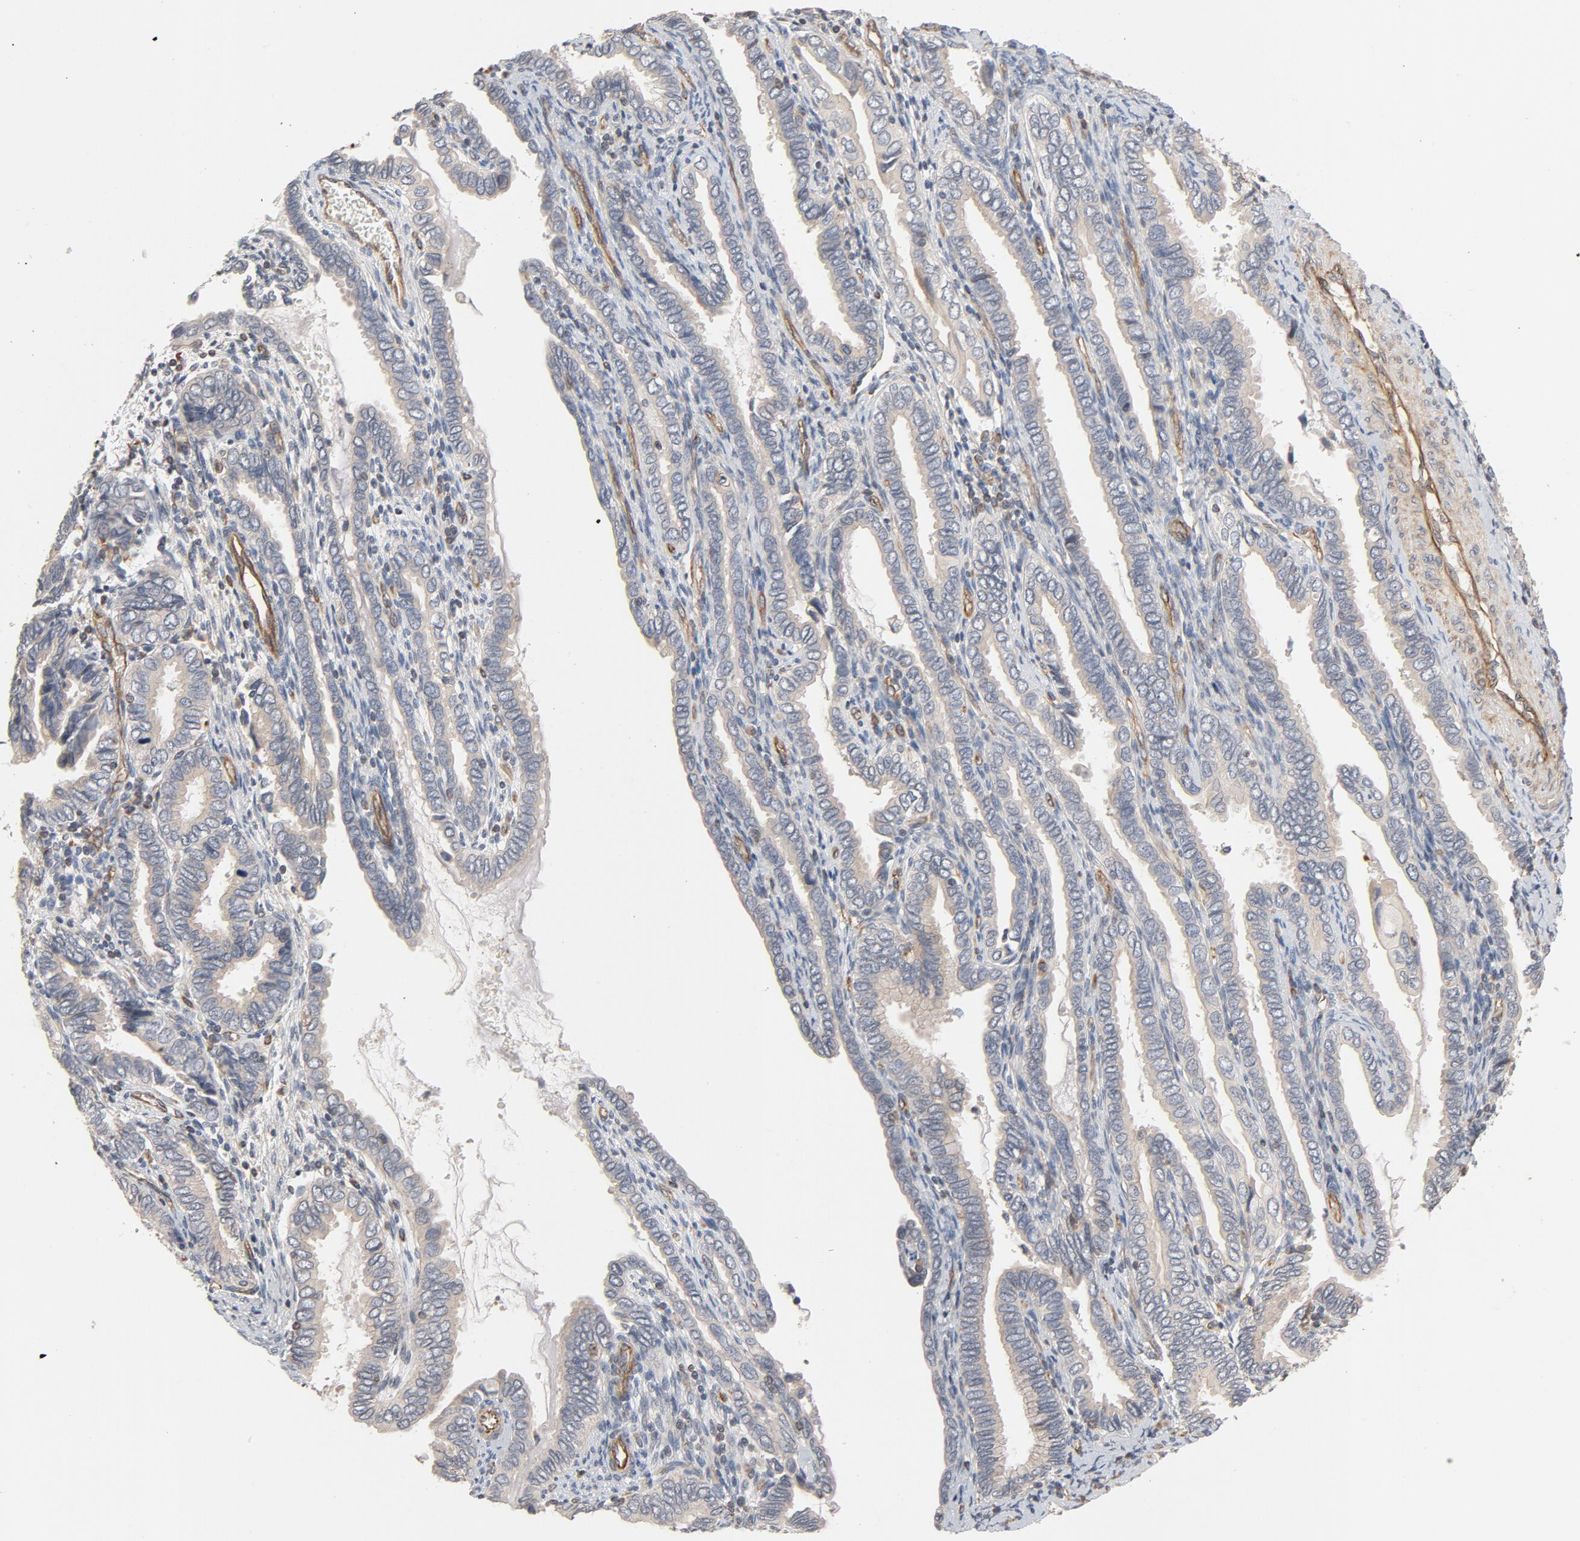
{"staining": {"intensity": "weak", "quantity": "25%-75%", "location": "cytoplasmic/membranous"}, "tissue": "cervical cancer", "cell_type": "Tumor cells", "image_type": "cancer", "snomed": [{"axis": "morphology", "description": "Adenocarcinoma, NOS"}, {"axis": "topography", "description": "Cervix"}], "caption": "A brown stain labels weak cytoplasmic/membranous expression of a protein in cervical adenocarcinoma tumor cells.", "gene": "TRIOBP", "patient": {"sex": "female", "age": 49}}